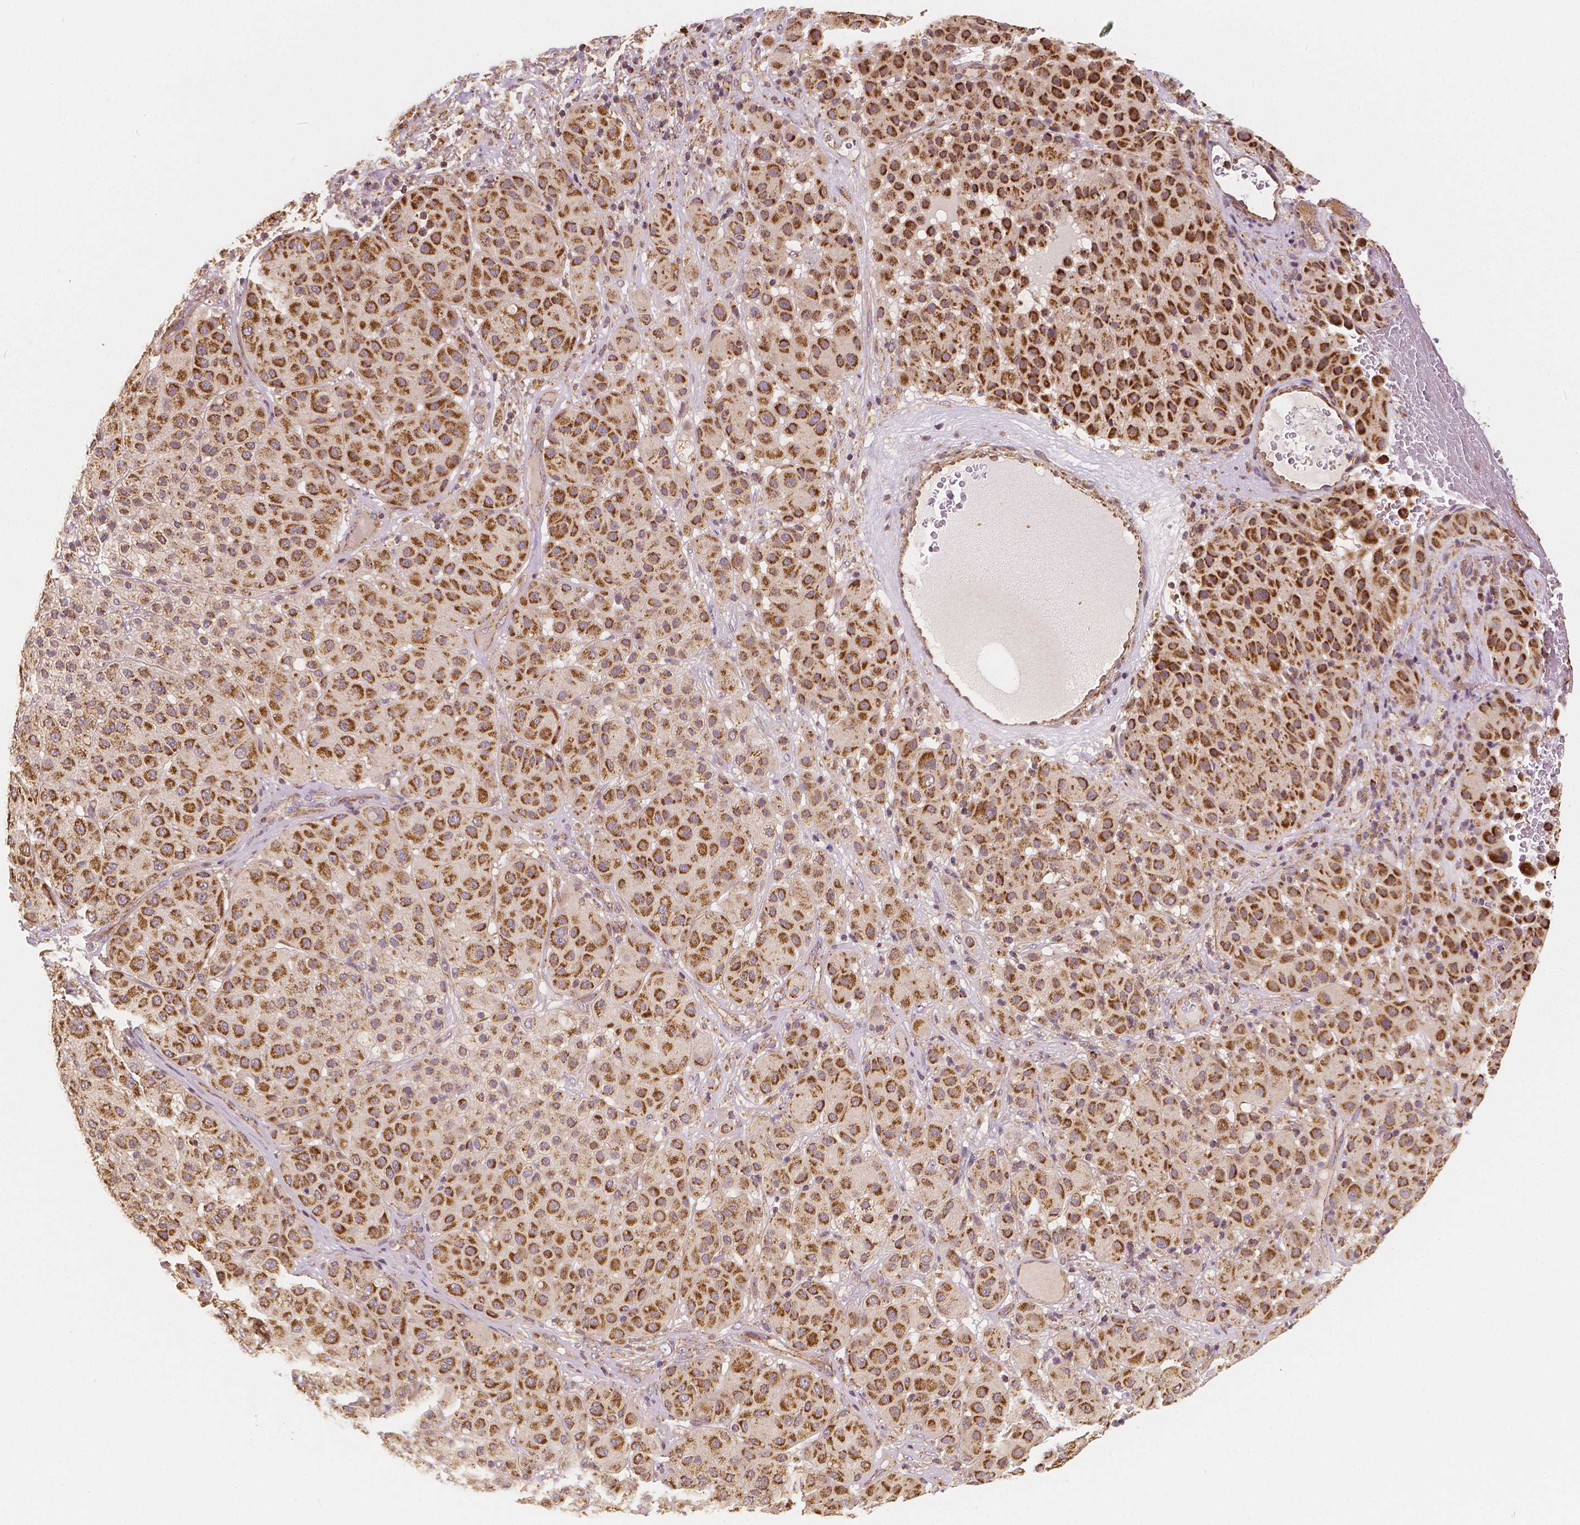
{"staining": {"intensity": "moderate", "quantity": ">75%", "location": "cytoplasmic/membranous"}, "tissue": "melanoma", "cell_type": "Tumor cells", "image_type": "cancer", "snomed": [{"axis": "morphology", "description": "Malignant melanoma, Metastatic site"}, {"axis": "topography", "description": "Smooth muscle"}], "caption": "Immunohistochemistry (DAB) staining of human melanoma shows moderate cytoplasmic/membranous protein positivity in about >75% of tumor cells. (Stains: DAB (3,3'-diaminobenzidine) in brown, nuclei in blue, Microscopy: brightfield microscopy at high magnification).", "gene": "PEX26", "patient": {"sex": "male", "age": 41}}